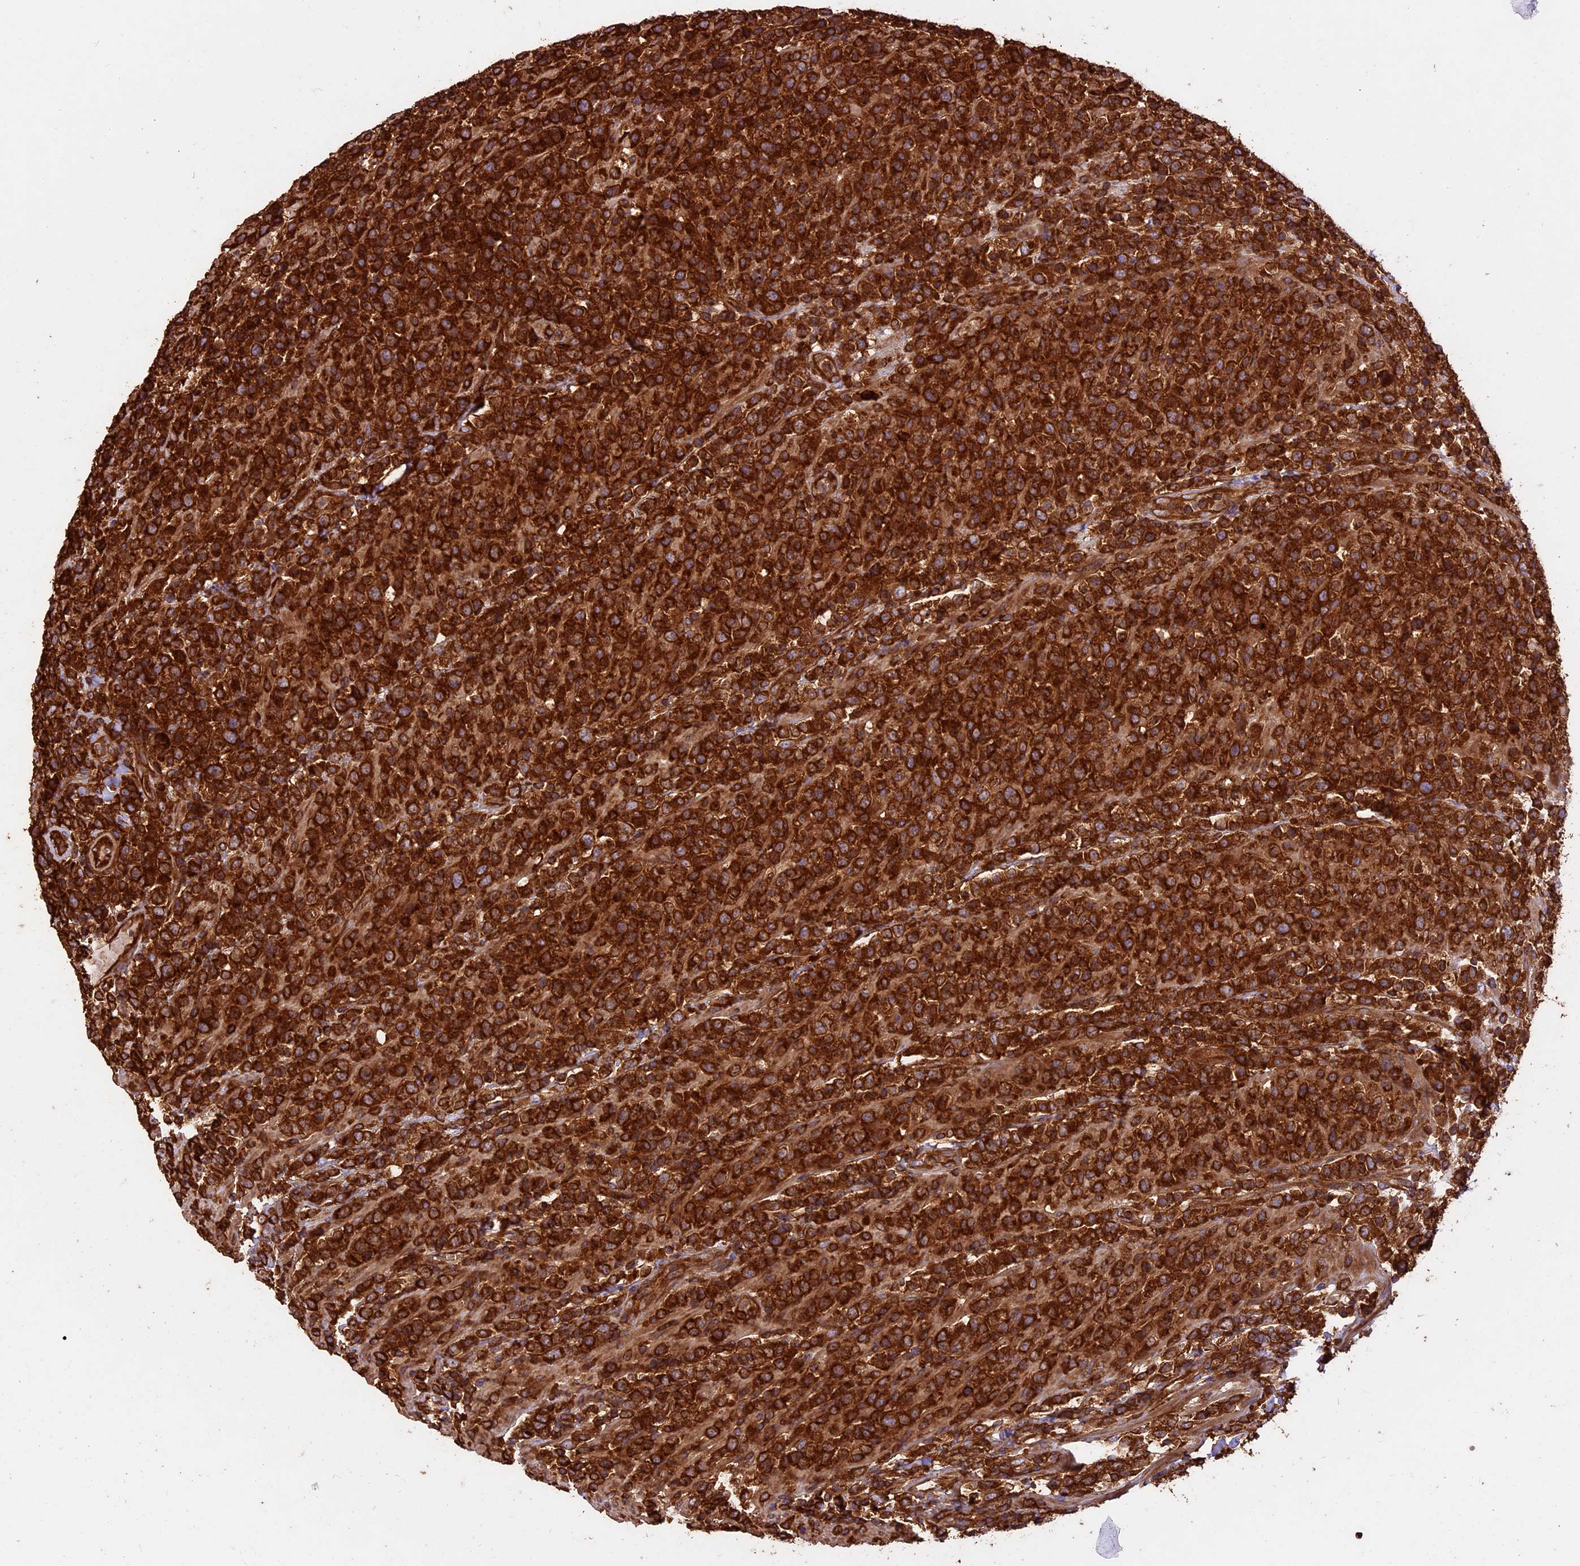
{"staining": {"intensity": "strong", "quantity": ">75%", "location": "cytoplasmic/membranous"}, "tissue": "lymphoma", "cell_type": "Tumor cells", "image_type": "cancer", "snomed": [{"axis": "morphology", "description": "Malignant lymphoma, non-Hodgkin's type, High grade"}, {"axis": "topography", "description": "Colon"}], "caption": "Human high-grade malignant lymphoma, non-Hodgkin's type stained with a protein marker reveals strong staining in tumor cells.", "gene": "KARS1", "patient": {"sex": "female", "age": 53}}